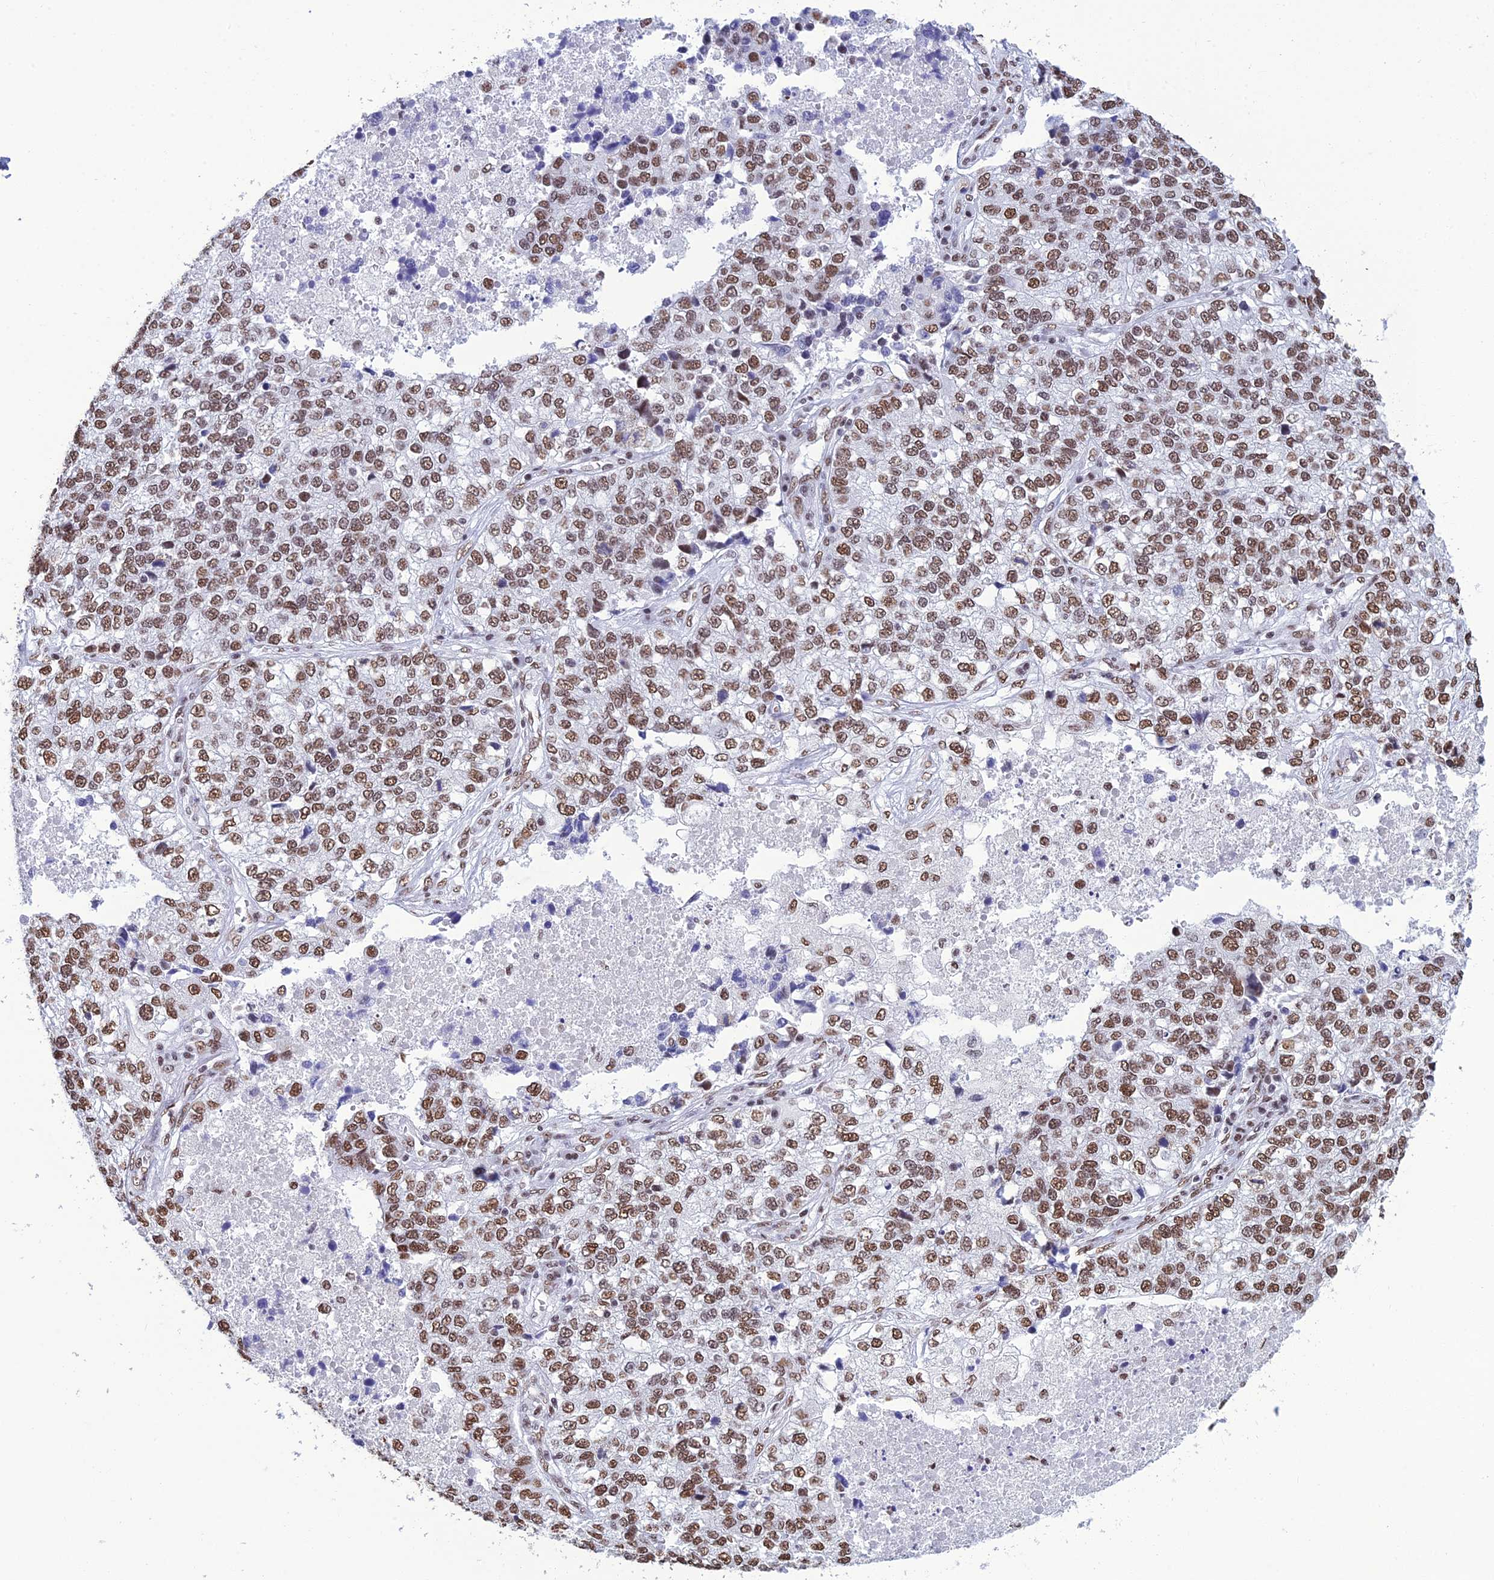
{"staining": {"intensity": "moderate", "quantity": ">75%", "location": "nuclear"}, "tissue": "lung cancer", "cell_type": "Tumor cells", "image_type": "cancer", "snomed": [{"axis": "morphology", "description": "Adenocarcinoma, NOS"}, {"axis": "topography", "description": "Lung"}], "caption": "Brown immunohistochemical staining in human adenocarcinoma (lung) reveals moderate nuclear positivity in about >75% of tumor cells.", "gene": "PRAMEF12", "patient": {"sex": "male", "age": 49}}